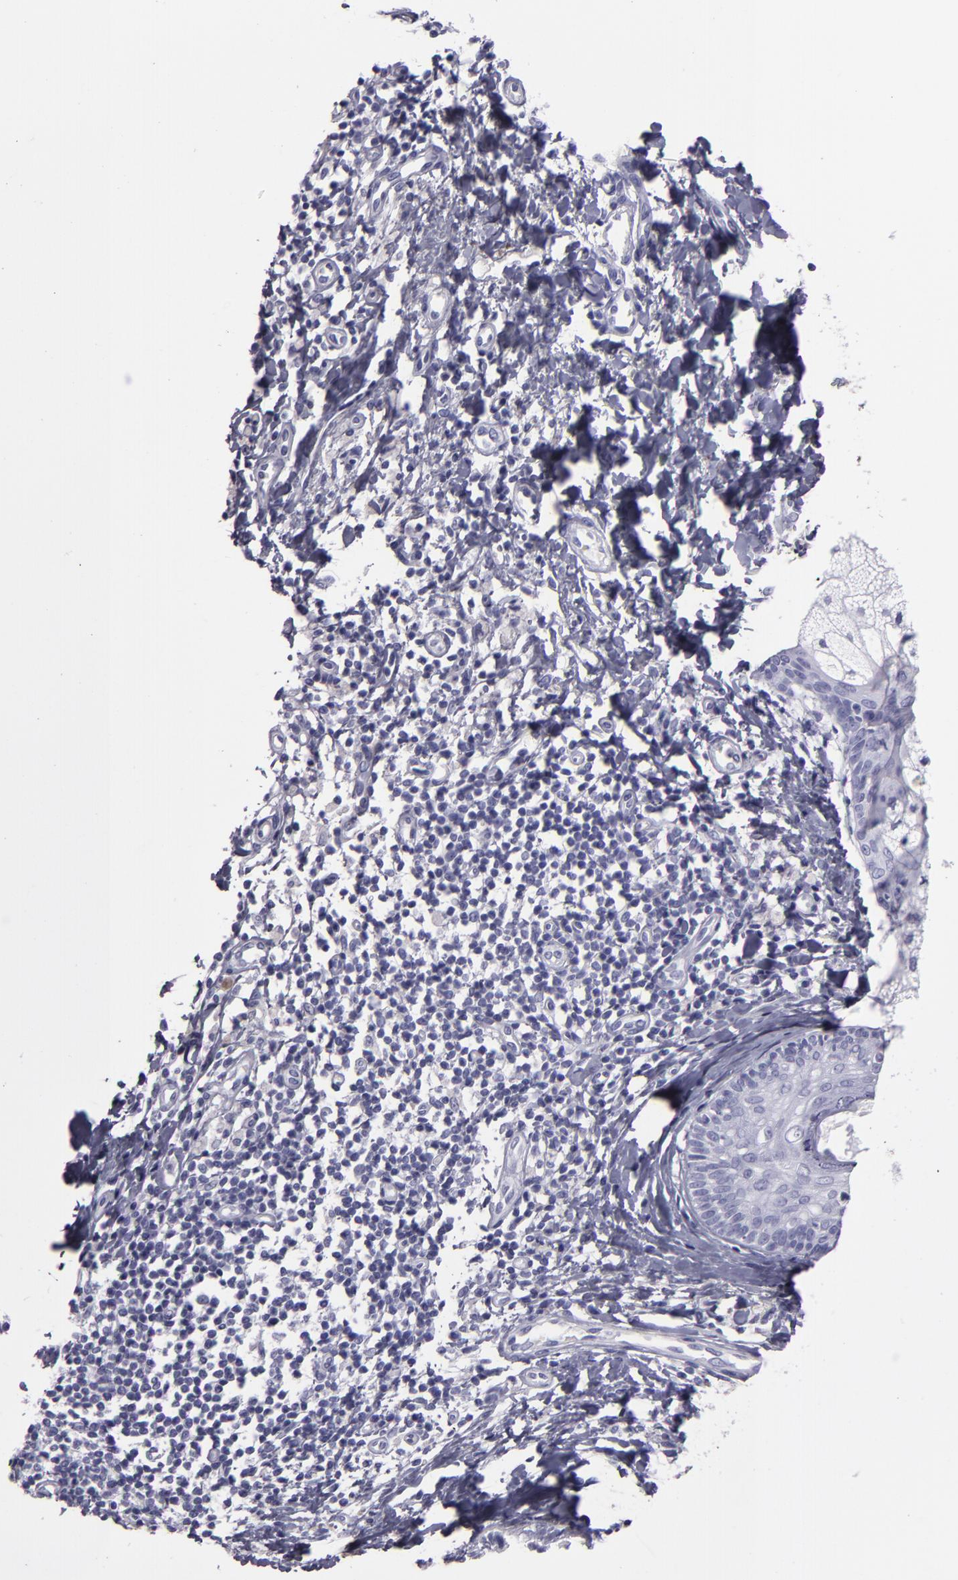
{"staining": {"intensity": "negative", "quantity": "none", "location": "none"}, "tissue": "melanoma", "cell_type": "Tumor cells", "image_type": "cancer", "snomed": [{"axis": "morphology", "description": "Malignant melanoma, NOS"}, {"axis": "topography", "description": "Skin"}], "caption": "Malignant melanoma was stained to show a protein in brown. There is no significant staining in tumor cells.", "gene": "CR2", "patient": {"sex": "male", "age": 23}}